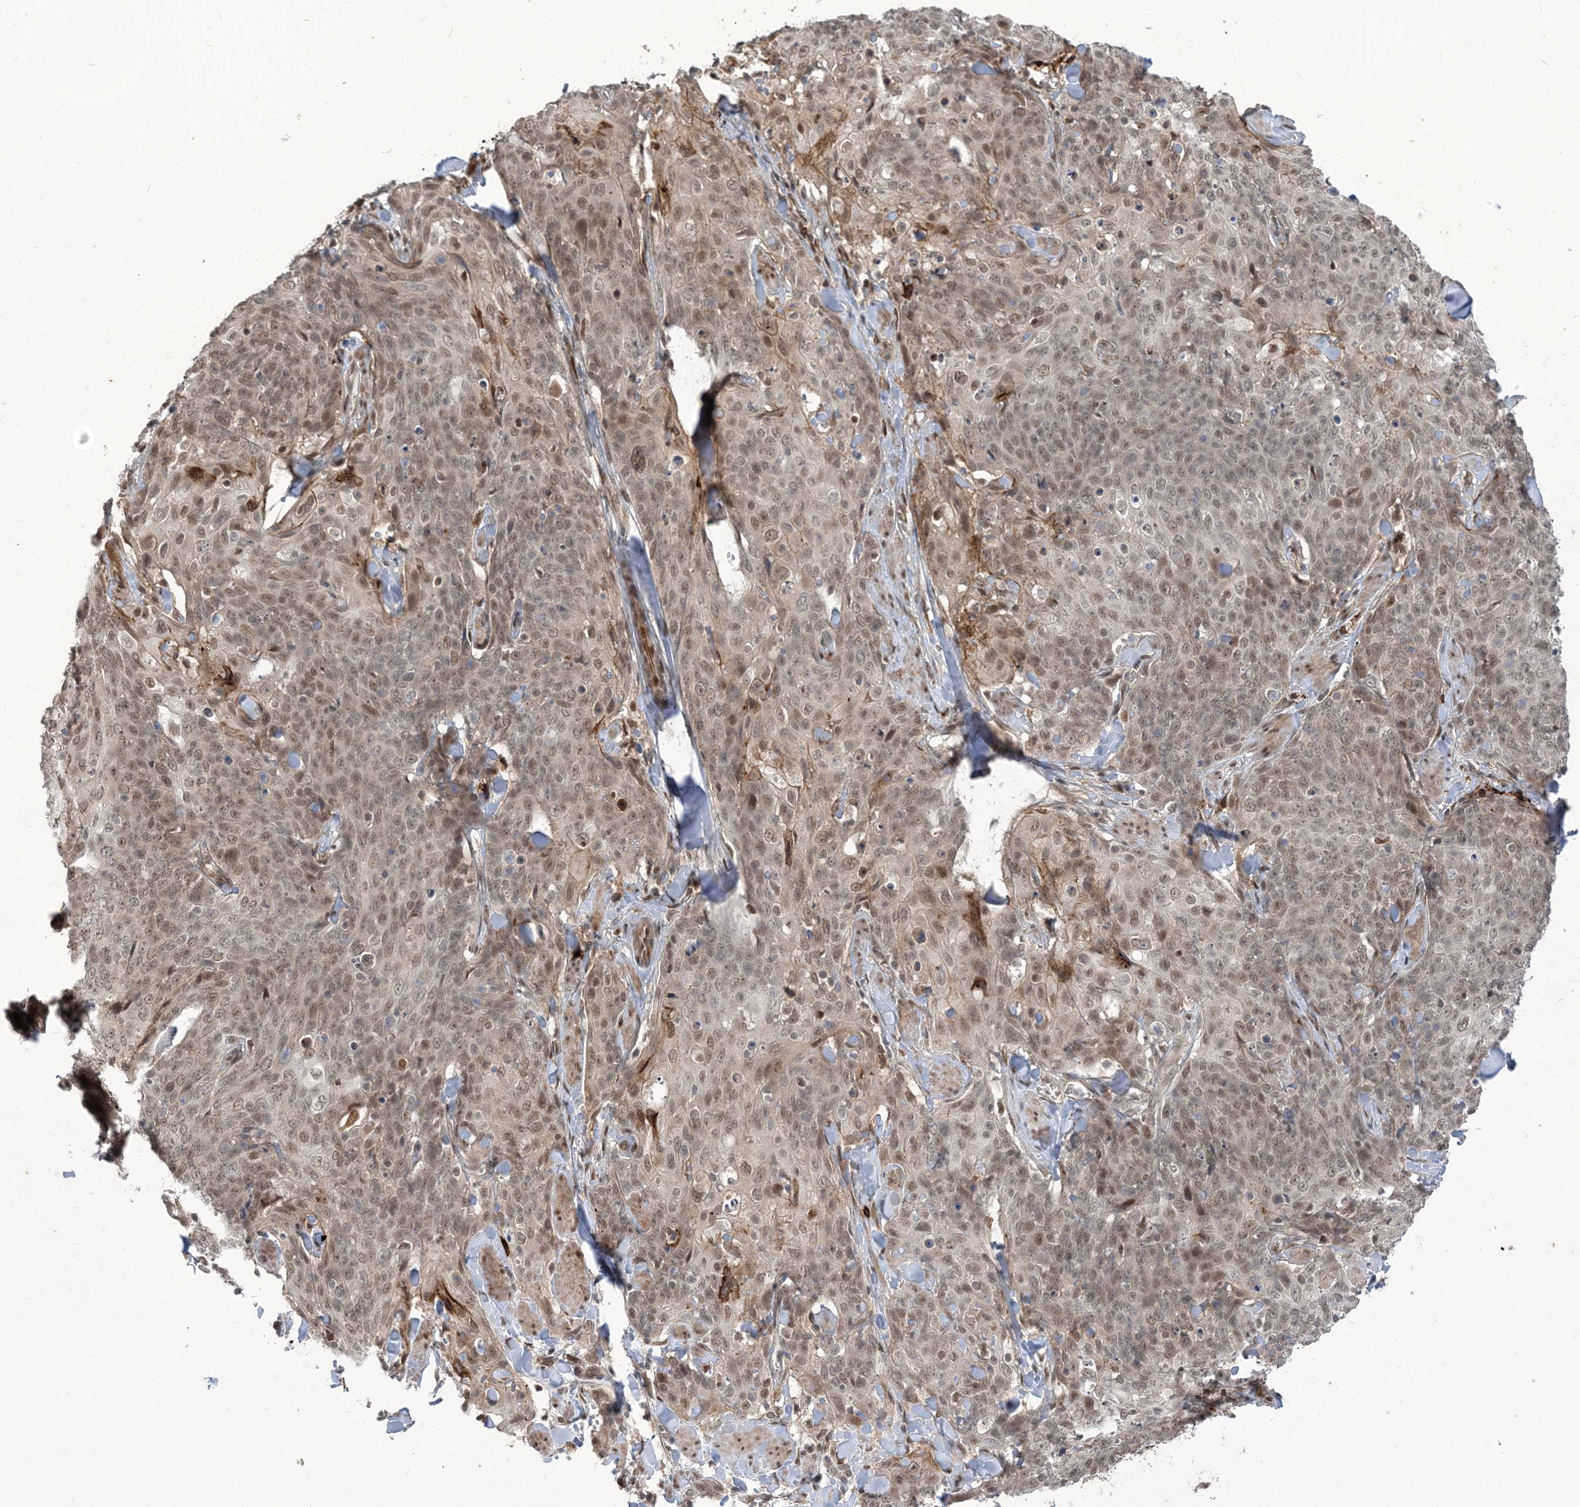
{"staining": {"intensity": "moderate", "quantity": ">75%", "location": "cytoplasmic/membranous,nuclear"}, "tissue": "skin cancer", "cell_type": "Tumor cells", "image_type": "cancer", "snomed": [{"axis": "morphology", "description": "Squamous cell carcinoma, NOS"}, {"axis": "topography", "description": "Skin"}, {"axis": "topography", "description": "Vulva"}], "caption": "Protein expression analysis of human skin cancer (squamous cell carcinoma) reveals moderate cytoplasmic/membranous and nuclear expression in about >75% of tumor cells.", "gene": "LAGE3", "patient": {"sex": "female", "age": 85}}